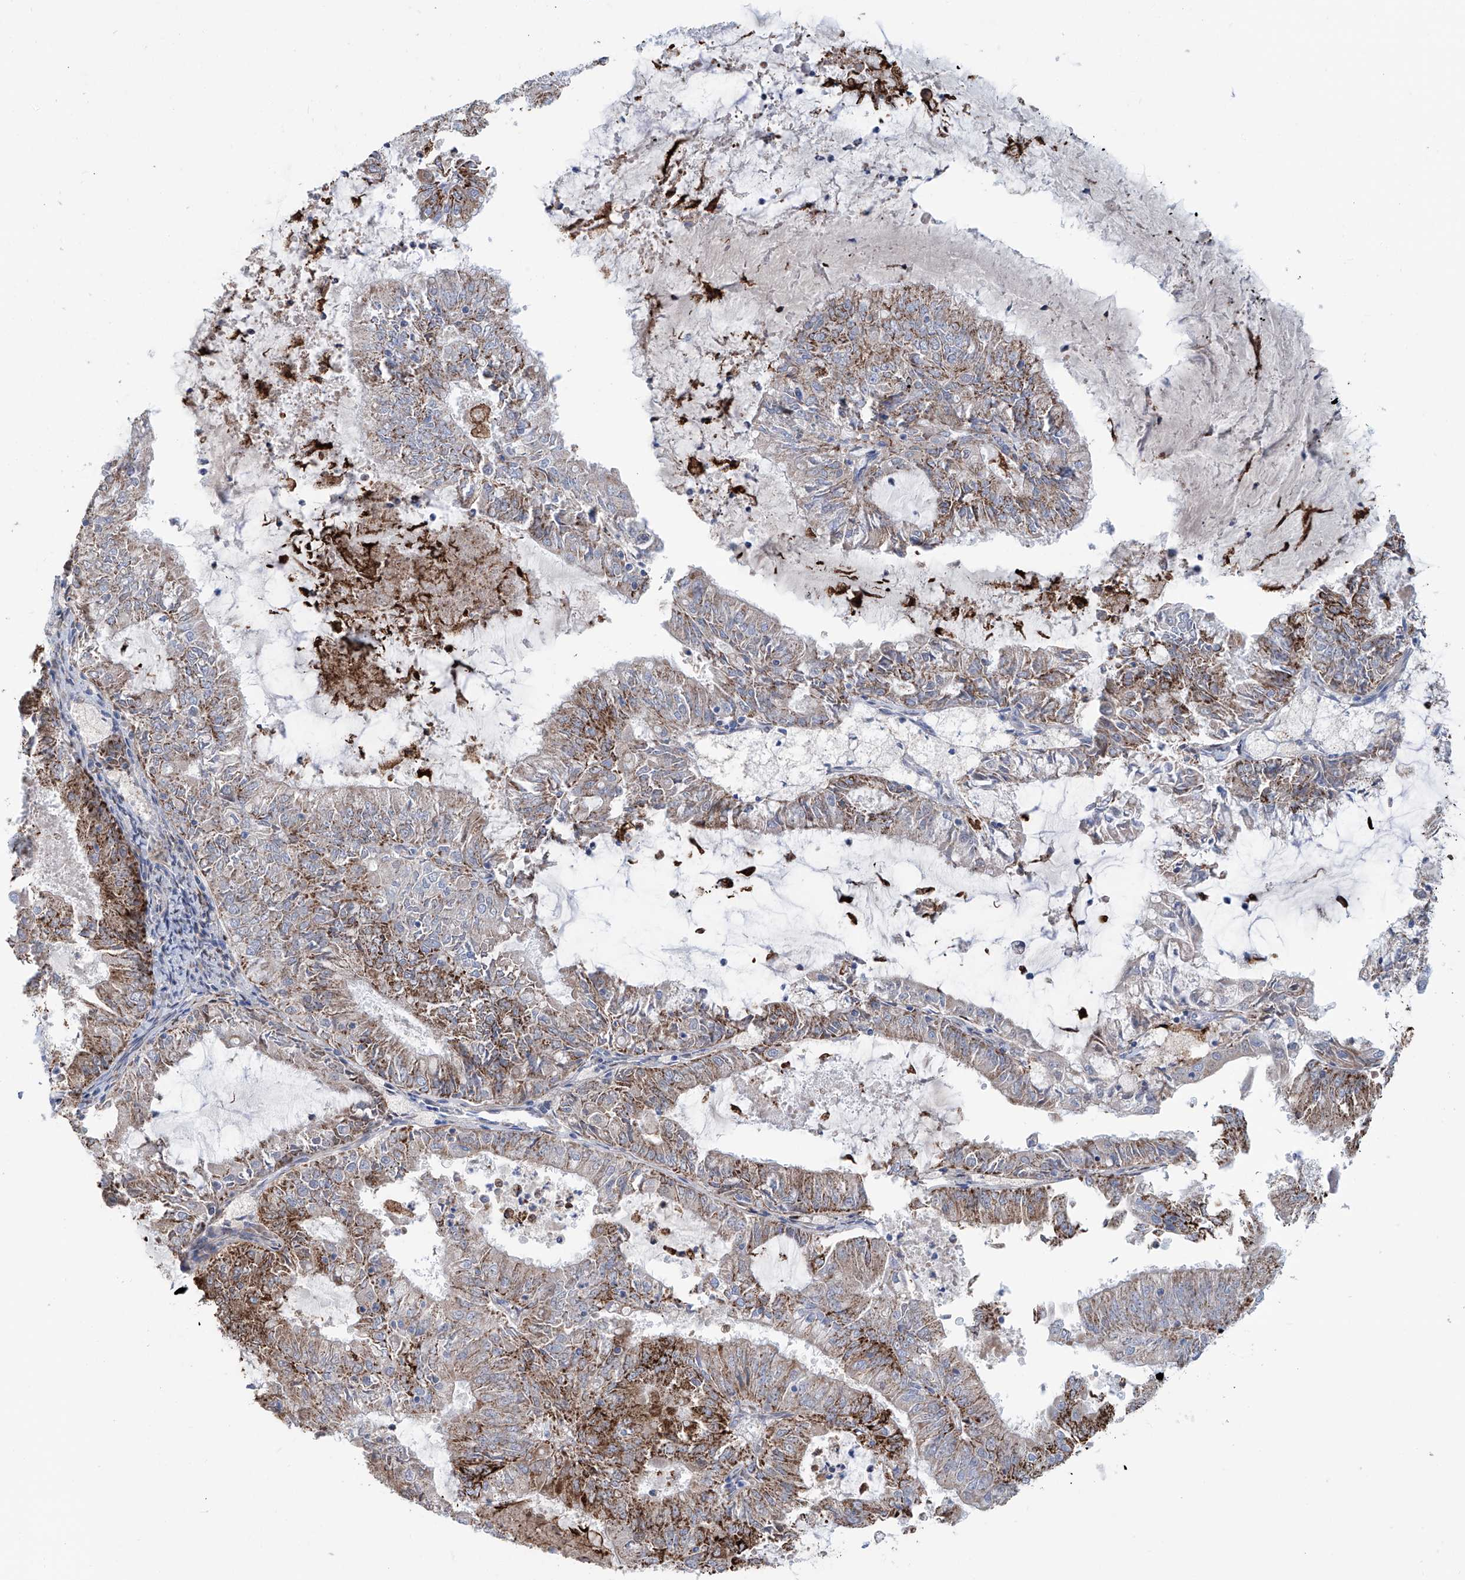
{"staining": {"intensity": "moderate", "quantity": ">75%", "location": "cytoplasmic/membranous"}, "tissue": "endometrial cancer", "cell_type": "Tumor cells", "image_type": "cancer", "snomed": [{"axis": "morphology", "description": "Adenocarcinoma, NOS"}, {"axis": "topography", "description": "Endometrium"}], "caption": "A brown stain highlights moderate cytoplasmic/membranous staining of a protein in endometrial cancer tumor cells.", "gene": "ALDH6A1", "patient": {"sex": "female", "age": 57}}